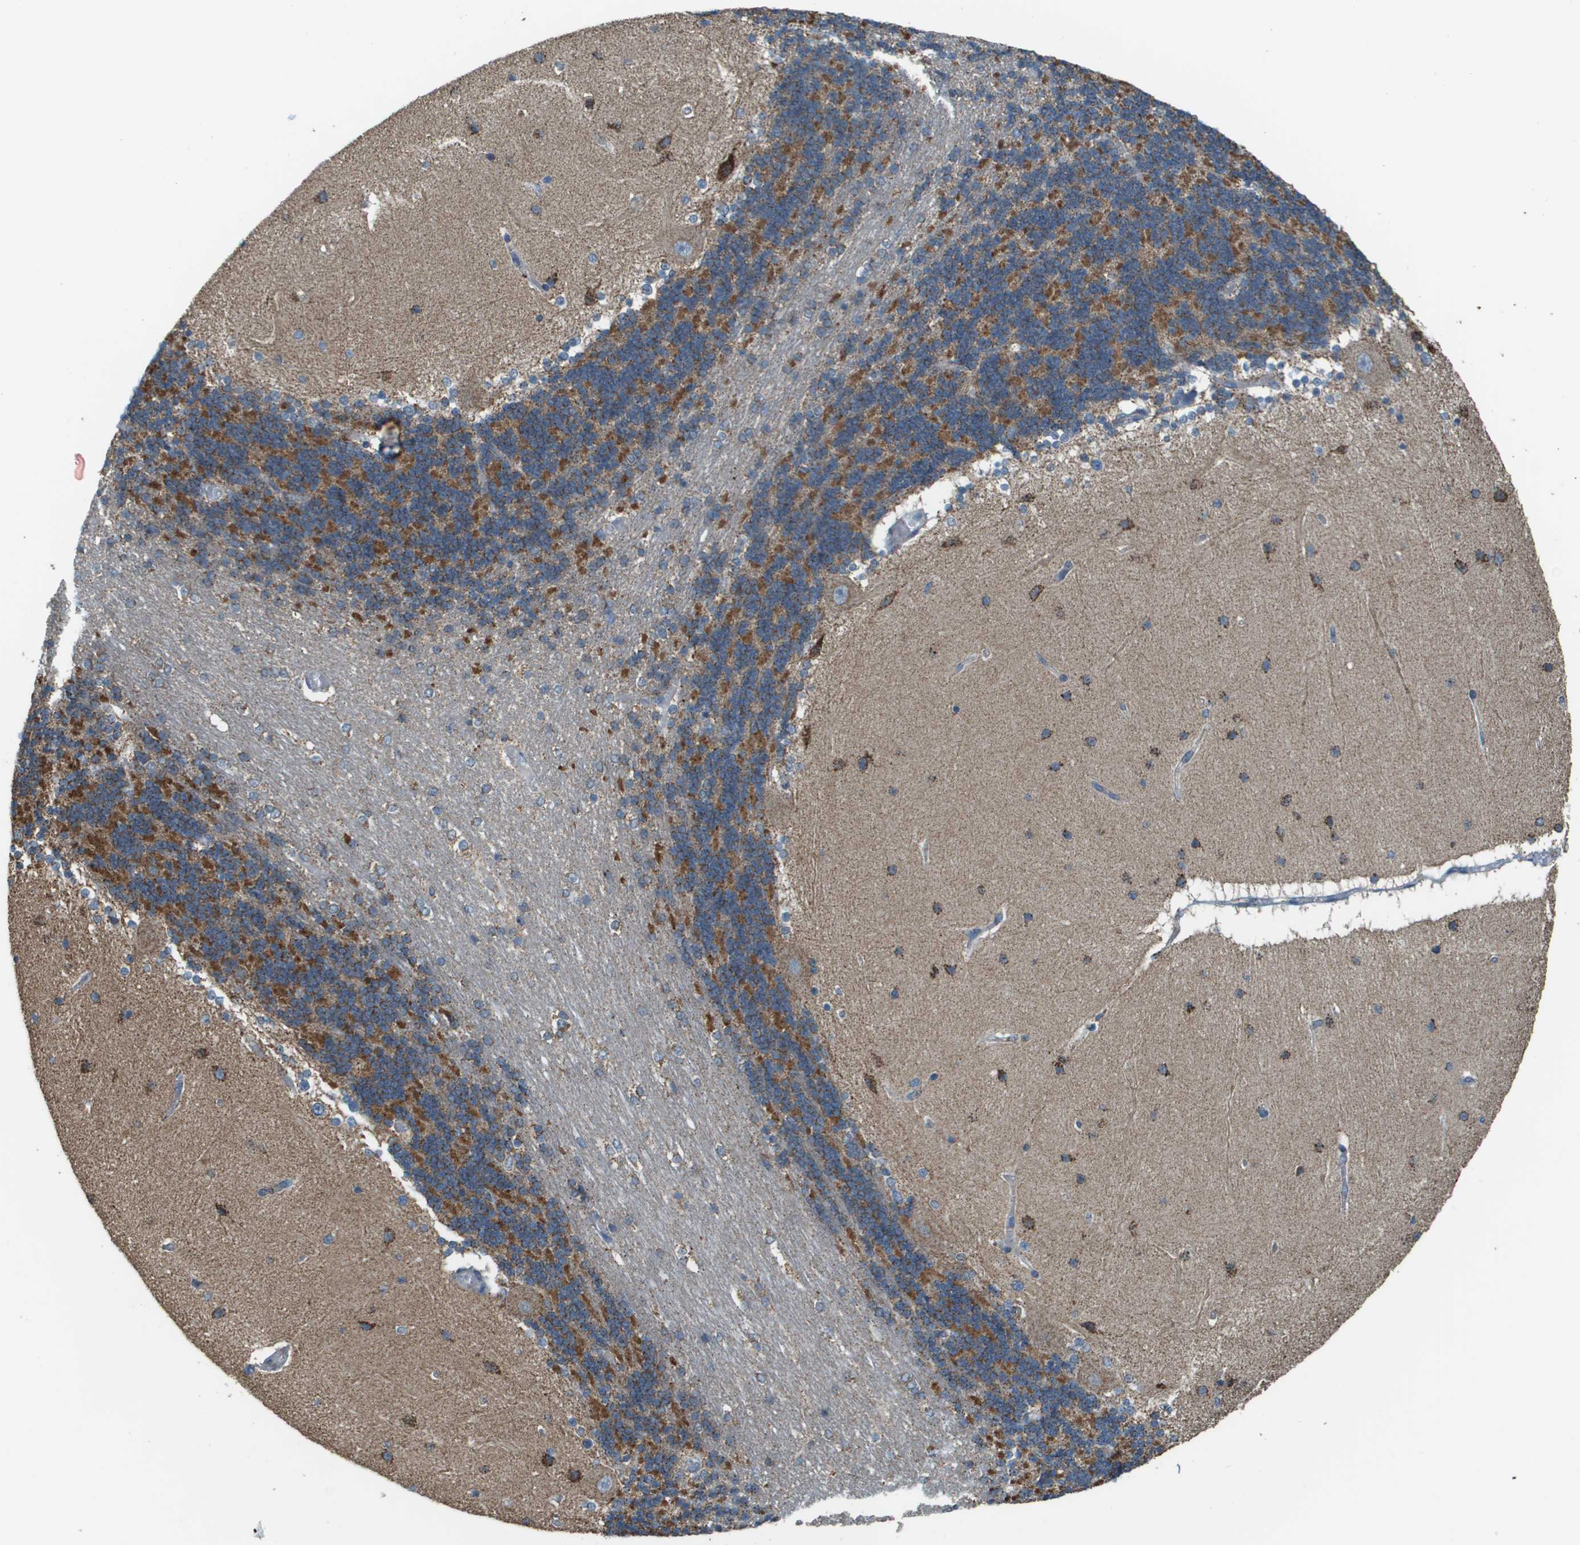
{"staining": {"intensity": "negative", "quantity": "none", "location": "none"}, "tissue": "cerebellum", "cell_type": "Cells in granular layer", "image_type": "normal", "snomed": [{"axis": "morphology", "description": "Normal tissue, NOS"}, {"axis": "topography", "description": "Cerebellum"}], "caption": "Photomicrograph shows no protein staining in cells in granular layer of benign cerebellum.", "gene": "FH", "patient": {"sex": "female", "age": 54}}